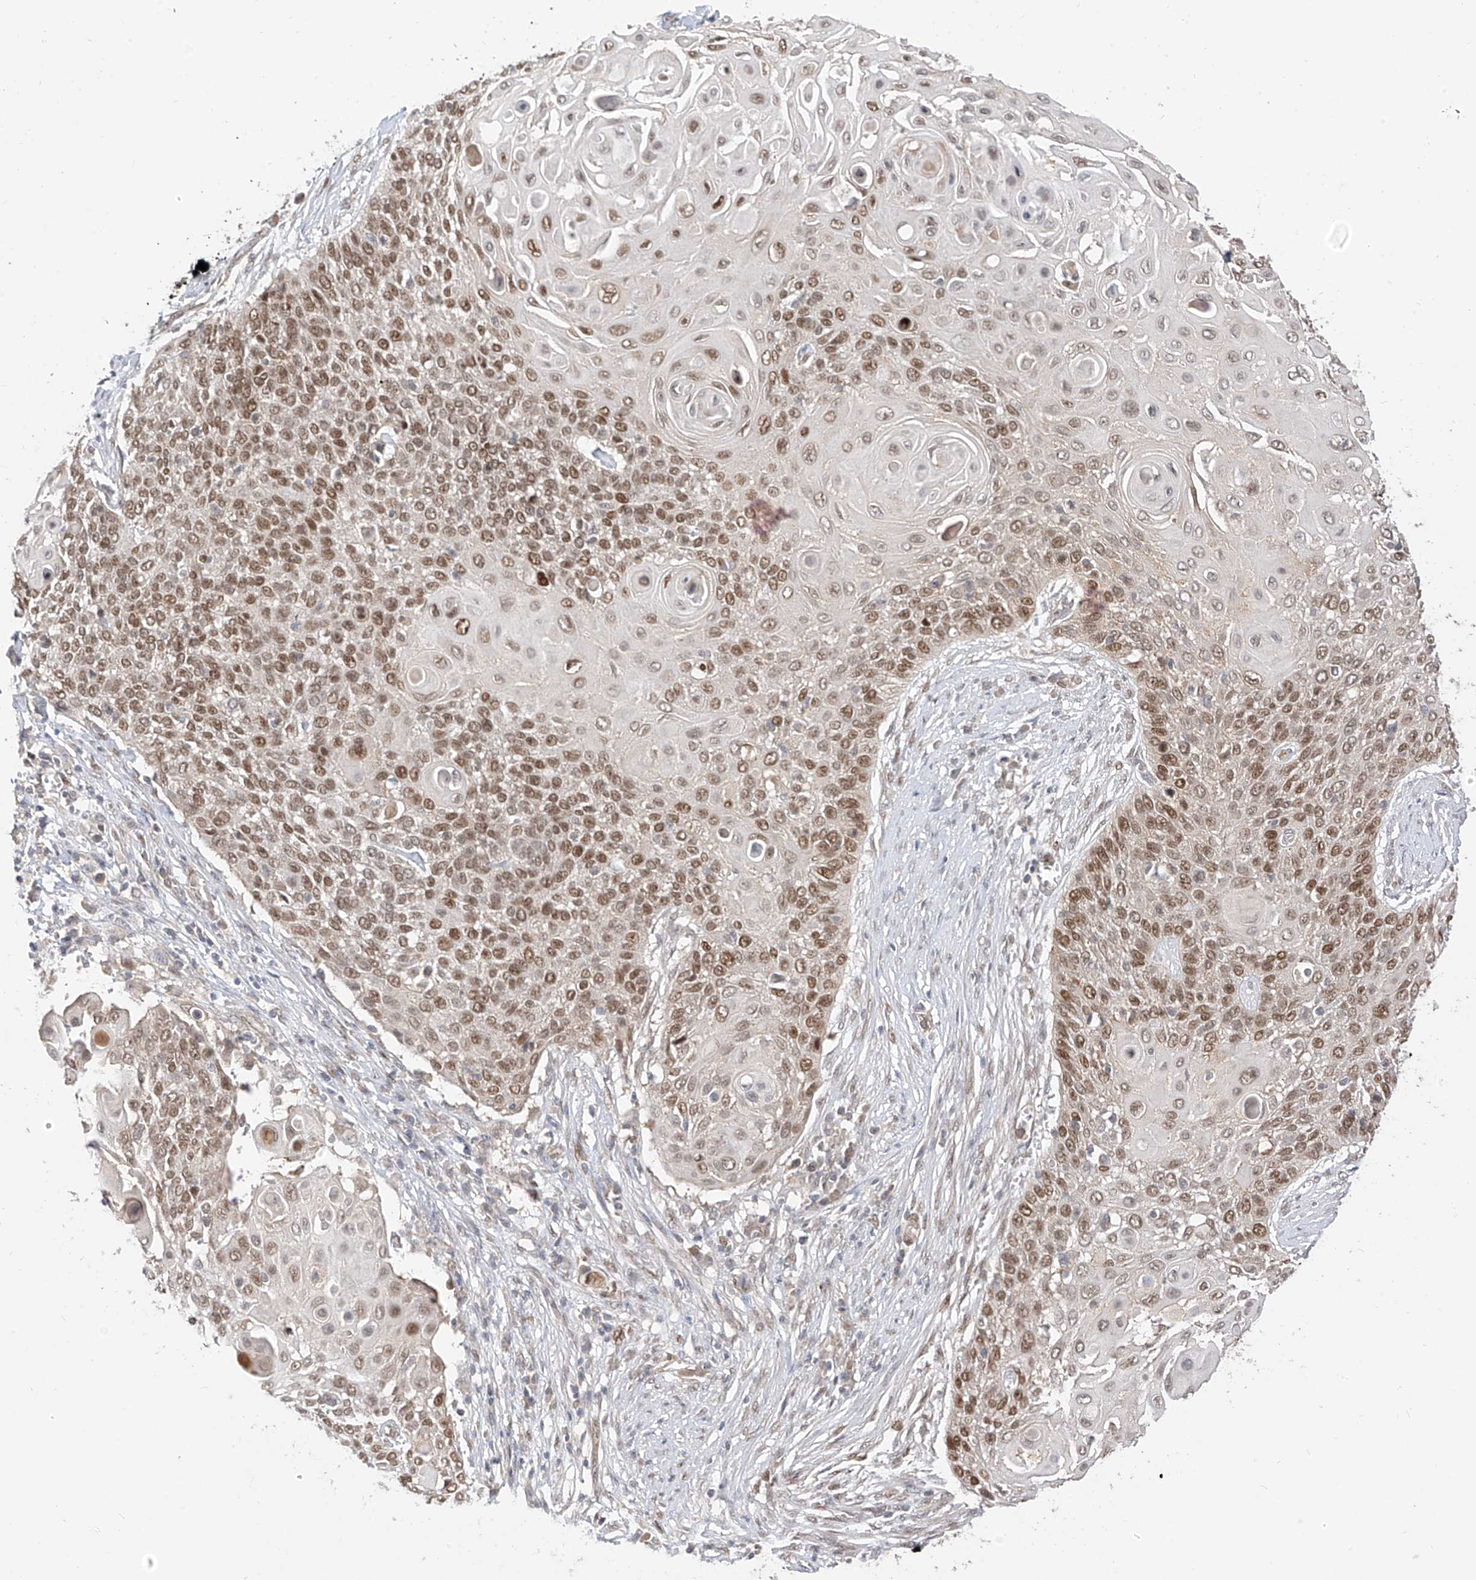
{"staining": {"intensity": "moderate", "quantity": ">75%", "location": "nuclear"}, "tissue": "cervical cancer", "cell_type": "Tumor cells", "image_type": "cancer", "snomed": [{"axis": "morphology", "description": "Squamous cell carcinoma, NOS"}, {"axis": "topography", "description": "Cervix"}], "caption": "Approximately >75% of tumor cells in cervical squamous cell carcinoma demonstrate moderate nuclear protein staining as visualized by brown immunohistochemical staining.", "gene": "MRTFA", "patient": {"sex": "female", "age": 39}}